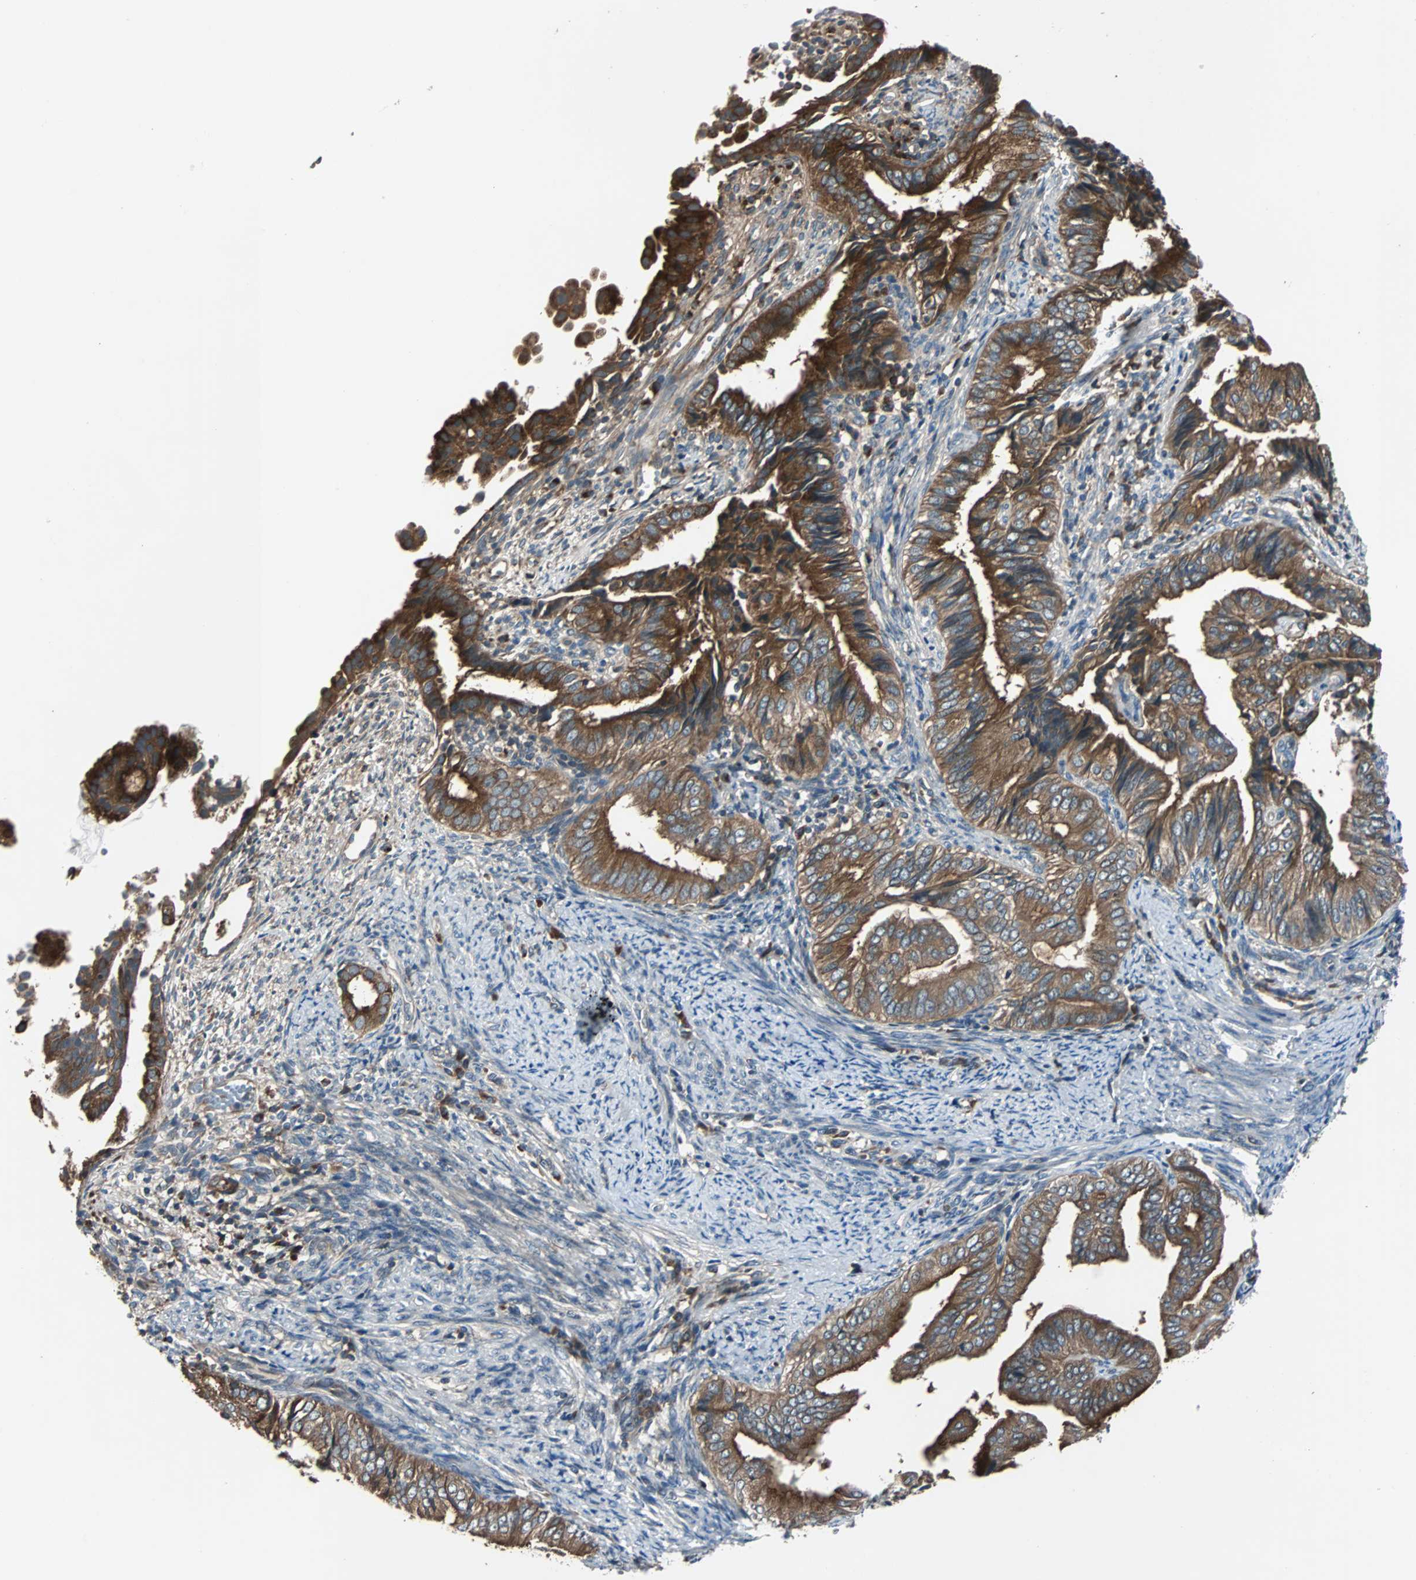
{"staining": {"intensity": "strong", "quantity": ">75%", "location": "cytoplasmic/membranous"}, "tissue": "endometrial cancer", "cell_type": "Tumor cells", "image_type": "cancer", "snomed": [{"axis": "morphology", "description": "Adenocarcinoma, NOS"}, {"axis": "topography", "description": "Endometrium"}], "caption": "A micrograph of endometrial cancer stained for a protein shows strong cytoplasmic/membranous brown staining in tumor cells.", "gene": "ARF1", "patient": {"sex": "female", "age": 58}}